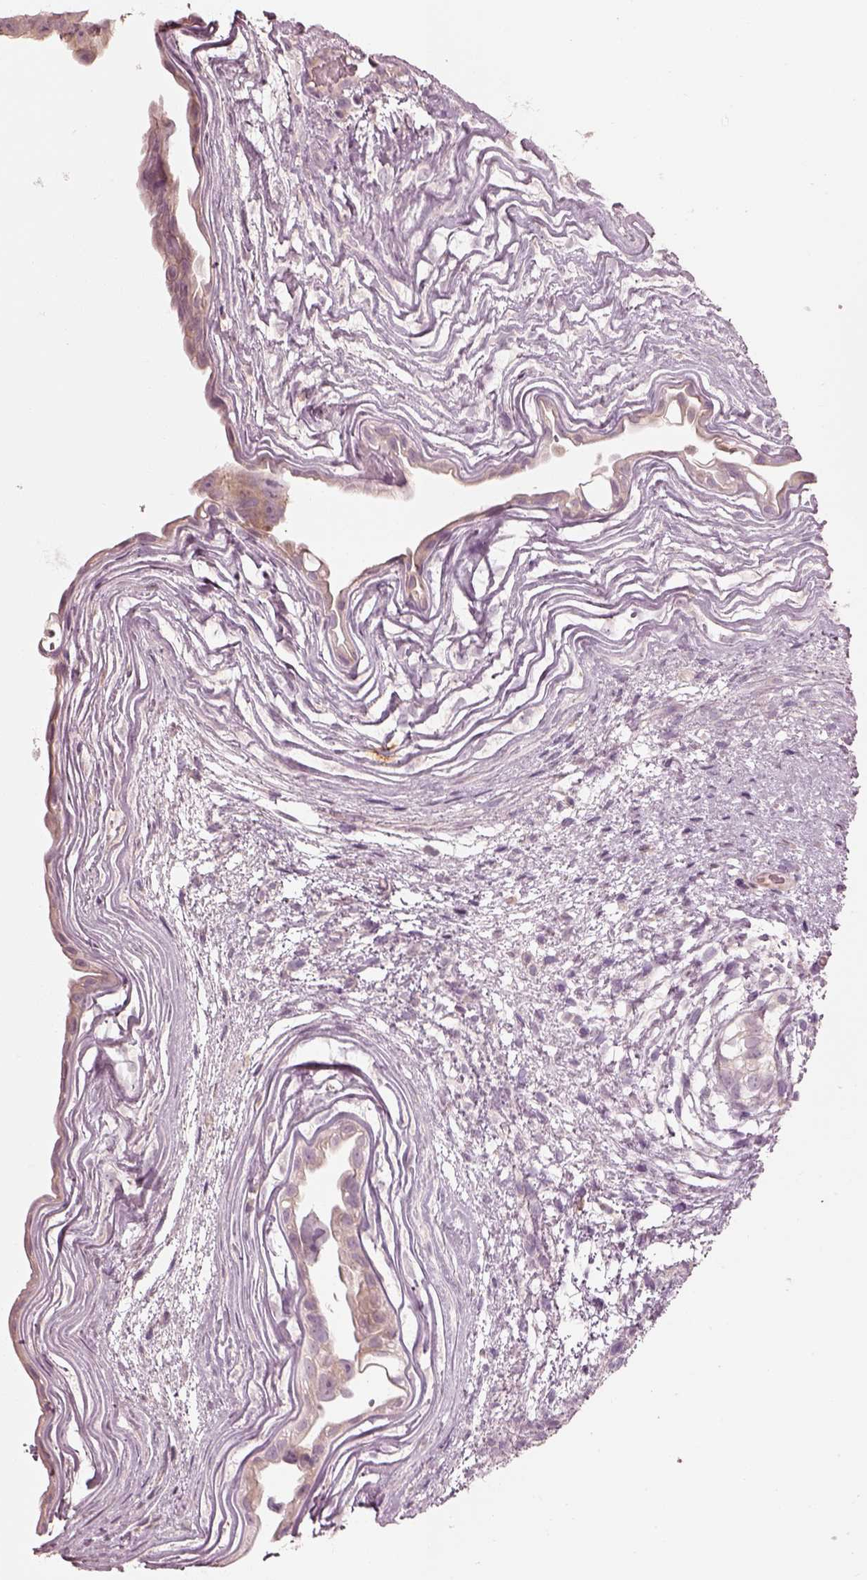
{"staining": {"intensity": "weak", "quantity": "25%-75%", "location": "cytoplasmic/membranous"}, "tissue": "testis cancer", "cell_type": "Tumor cells", "image_type": "cancer", "snomed": [{"axis": "morphology", "description": "Normal tissue, NOS"}, {"axis": "morphology", "description": "Carcinoma, Embryonal, NOS"}, {"axis": "topography", "description": "Testis"}, {"axis": "topography", "description": "Epididymis"}], "caption": "This image reveals immunohistochemistry (IHC) staining of testis cancer (embryonal carcinoma), with low weak cytoplasmic/membranous positivity in about 25%-75% of tumor cells.", "gene": "RAB3C", "patient": {"sex": "male", "age": 24}}